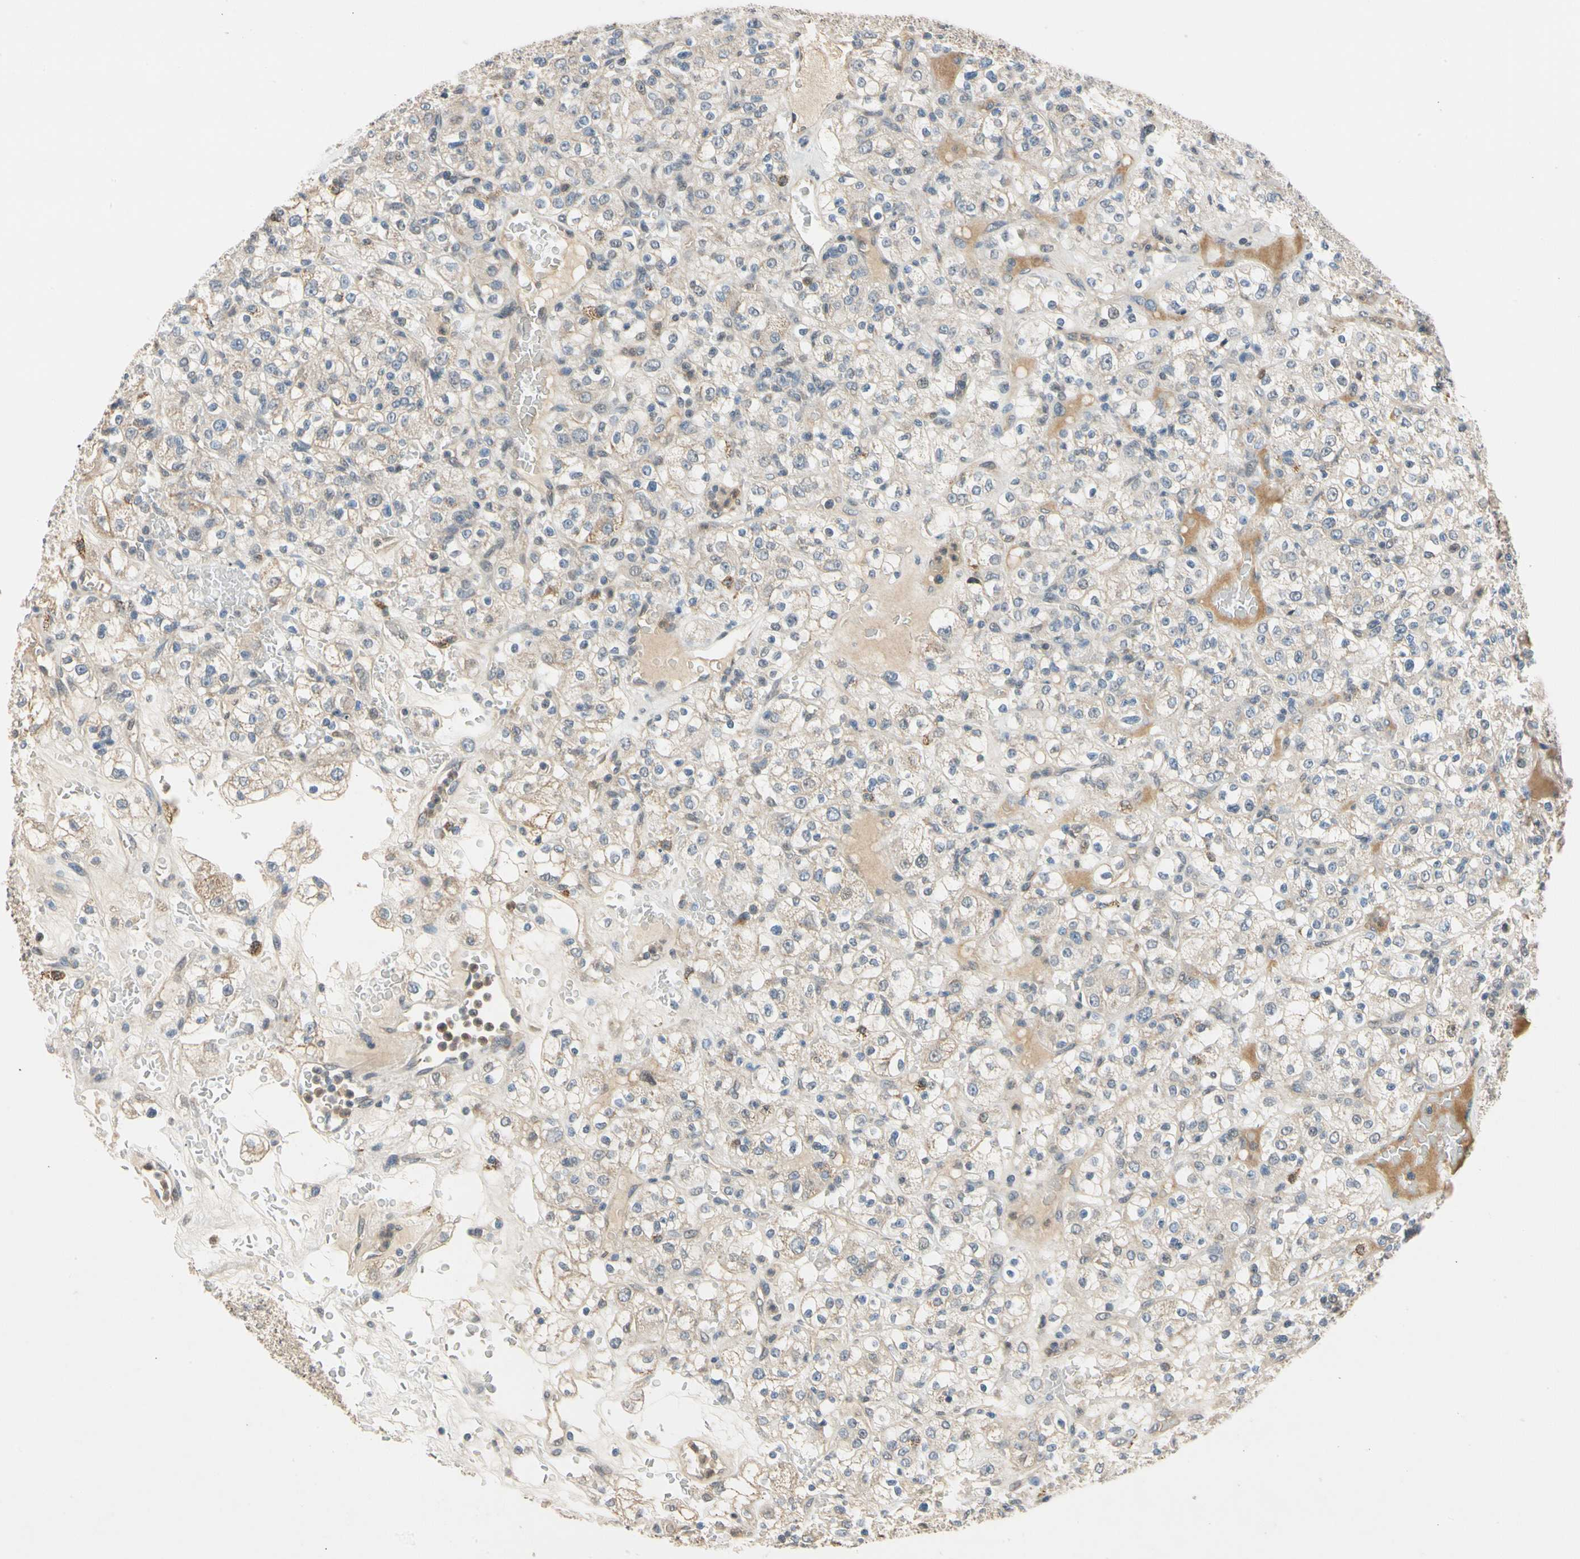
{"staining": {"intensity": "negative", "quantity": "none", "location": "none"}, "tissue": "renal cancer", "cell_type": "Tumor cells", "image_type": "cancer", "snomed": [{"axis": "morphology", "description": "Normal tissue, NOS"}, {"axis": "morphology", "description": "Adenocarcinoma, NOS"}, {"axis": "topography", "description": "Kidney"}], "caption": "Immunohistochemistry photomicrograph of neoplastic tissue: human renal cancer (adenocarcinoma) stained with DAB displays no significant protein expression in tumor cells.", "gene": "RIOX2", "patient": {"sex": "female", "age": 72}}